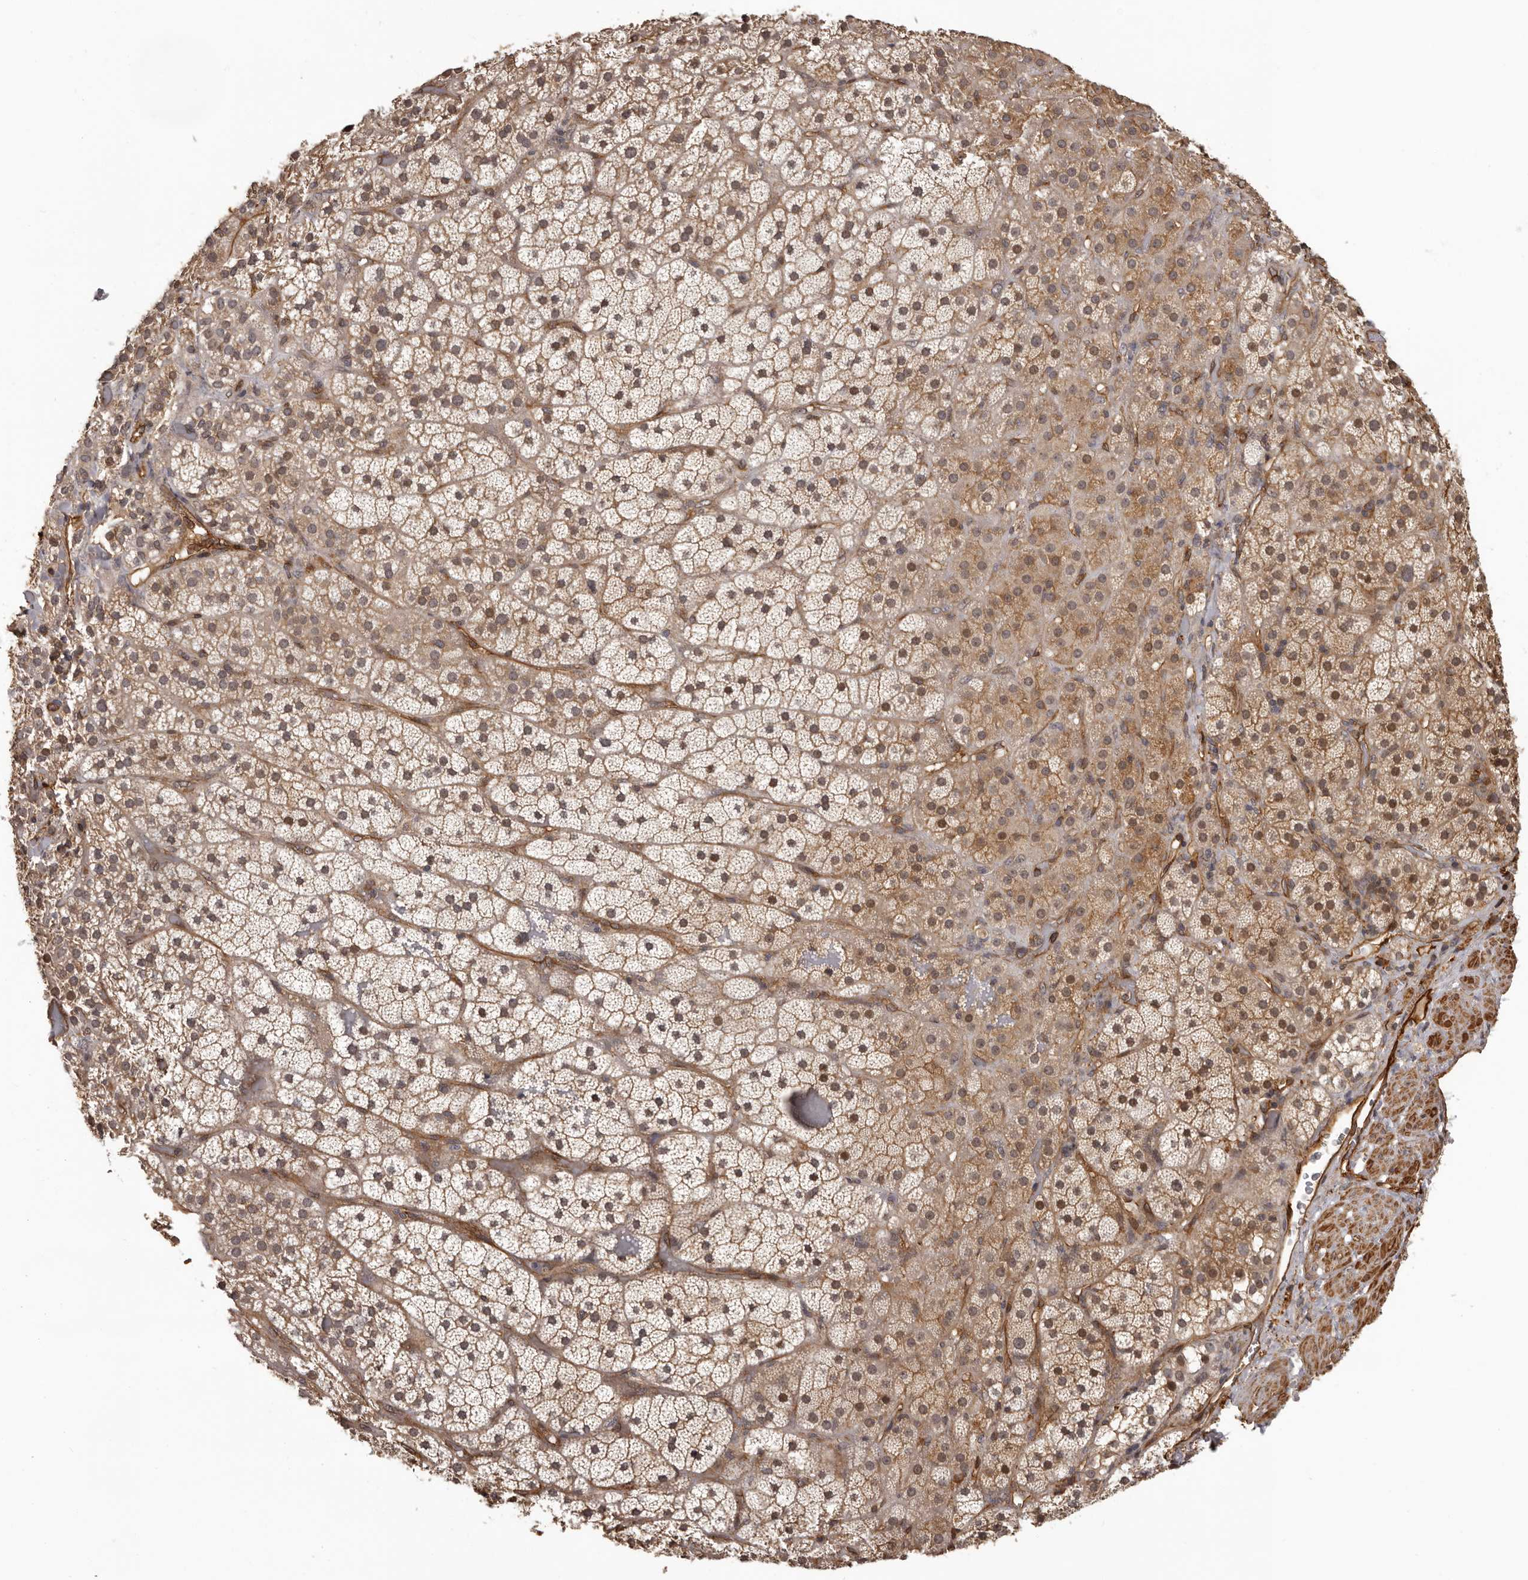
{"staining": {"intensity": "moderate", "quantity": ">75%", "location": "cytoplasmic/membranous,nuclear"}, "tissue": "adrenal gland", "cell_type": "Glandular cells", "image_type": "normal", "snomed": [{"axis": "morphology", "description": "Normal tissue, NOS"}, {"axis": "topography", "description": "Adrenal gland"}], "caption": "Protein staining displays moderate cytoplasmic/membranous,nuclear expression in approximately >75% of glandular cells in unremarkable adrenal gland.", "gene": "SLITRK6", "patient": {"sex": "male", "age": 57}}